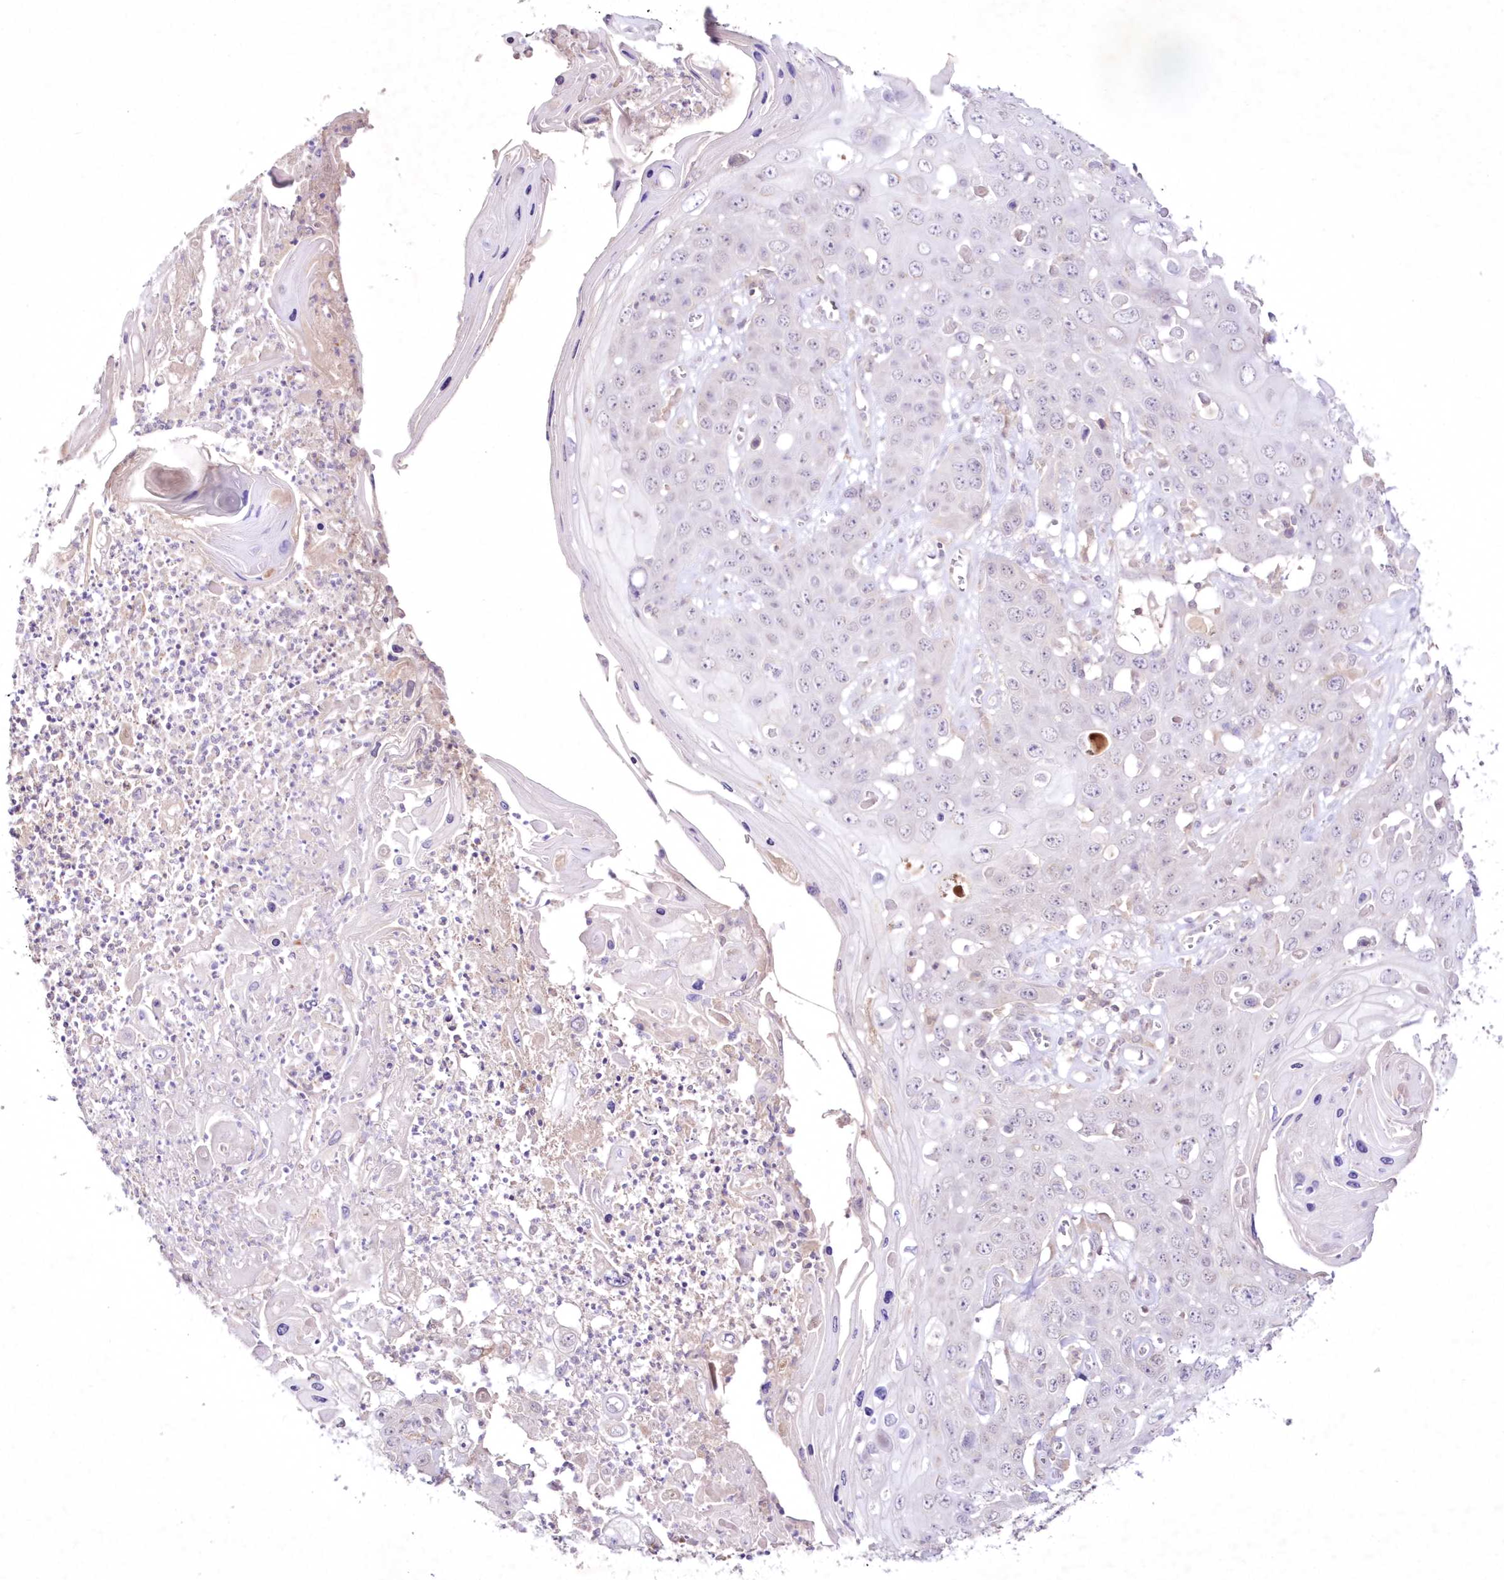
{"staining": {"intensity": "negative", "quantity": "none", "location": "none"}, "tissue": "skin cancer", "cell_type": "Tumor cells", "image_type": "cancer", "snomed": [{"axis": "morphology", "description": "Squamous cell carcinoma, NOS"}, {"axis": "topography", "description": "Skin"}], "caption": "Protein analysis of squamous cell carcinoma (skin) displays no significant positivity in tumor cells.", "gene": "NEU4", "patient": {"sex": "male", "age": 55}}